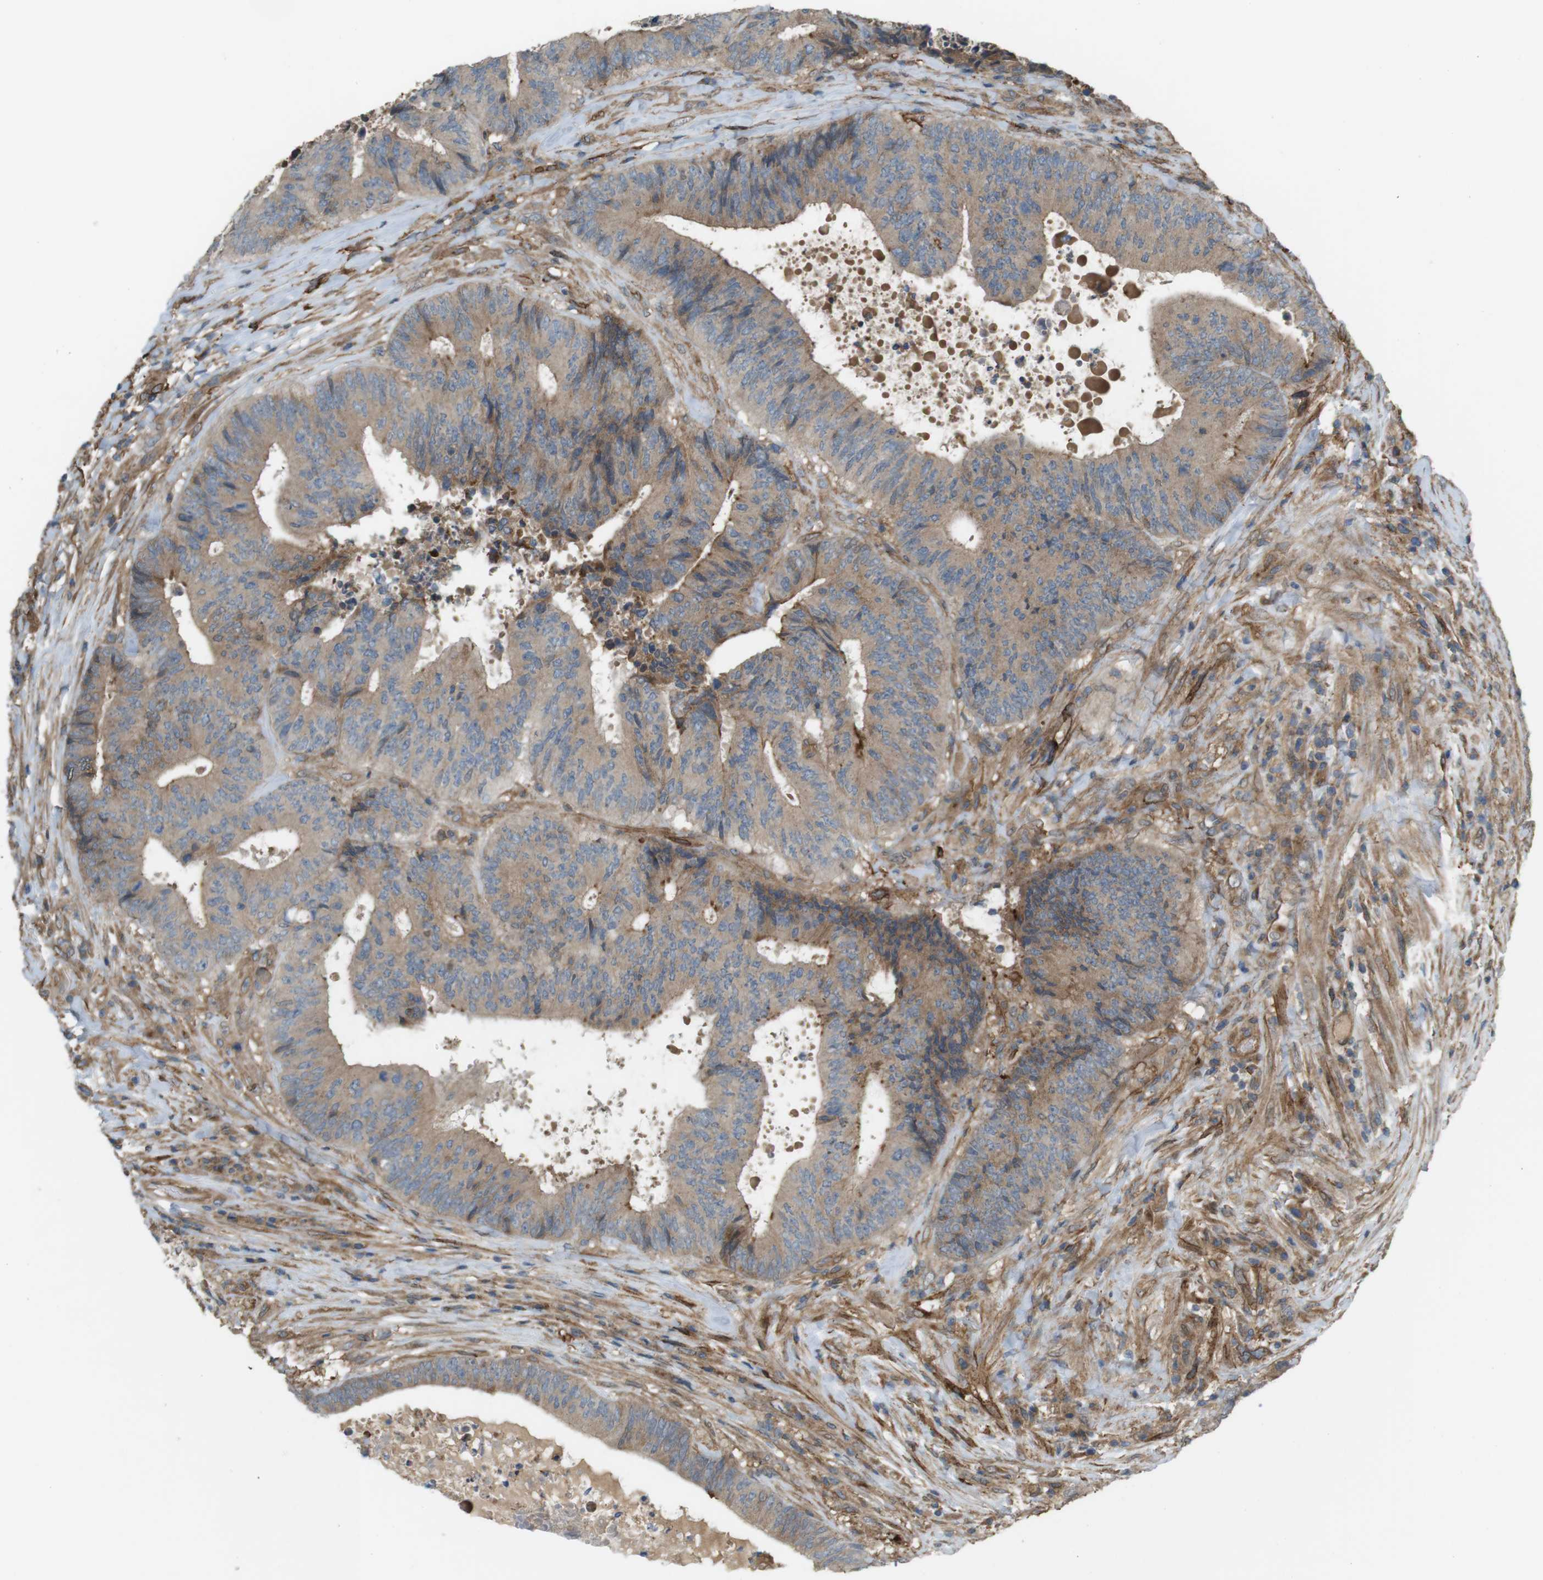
{"staining": {"intensity": "moderate", "quantity": ">75%", "location": "cytoplasmic/membranous"}, "tissue": "colorectal cancer", "cell_type": "Tumor cells", "image_type": "cancer", "snomed": [{"axis": "morphology", "description": "Adenocarcinoma, NOS"}, {"axis": "topography", "description": "Rectum"}], "caption": "Tumor cells exhibit medium levels of moderate cytoplasmic/membranous positivity in about >75% of cells in human adenocarcinoma (colorectal).", "gene": "DDAH2", "patient": {"sex": "male", "age": 72}}